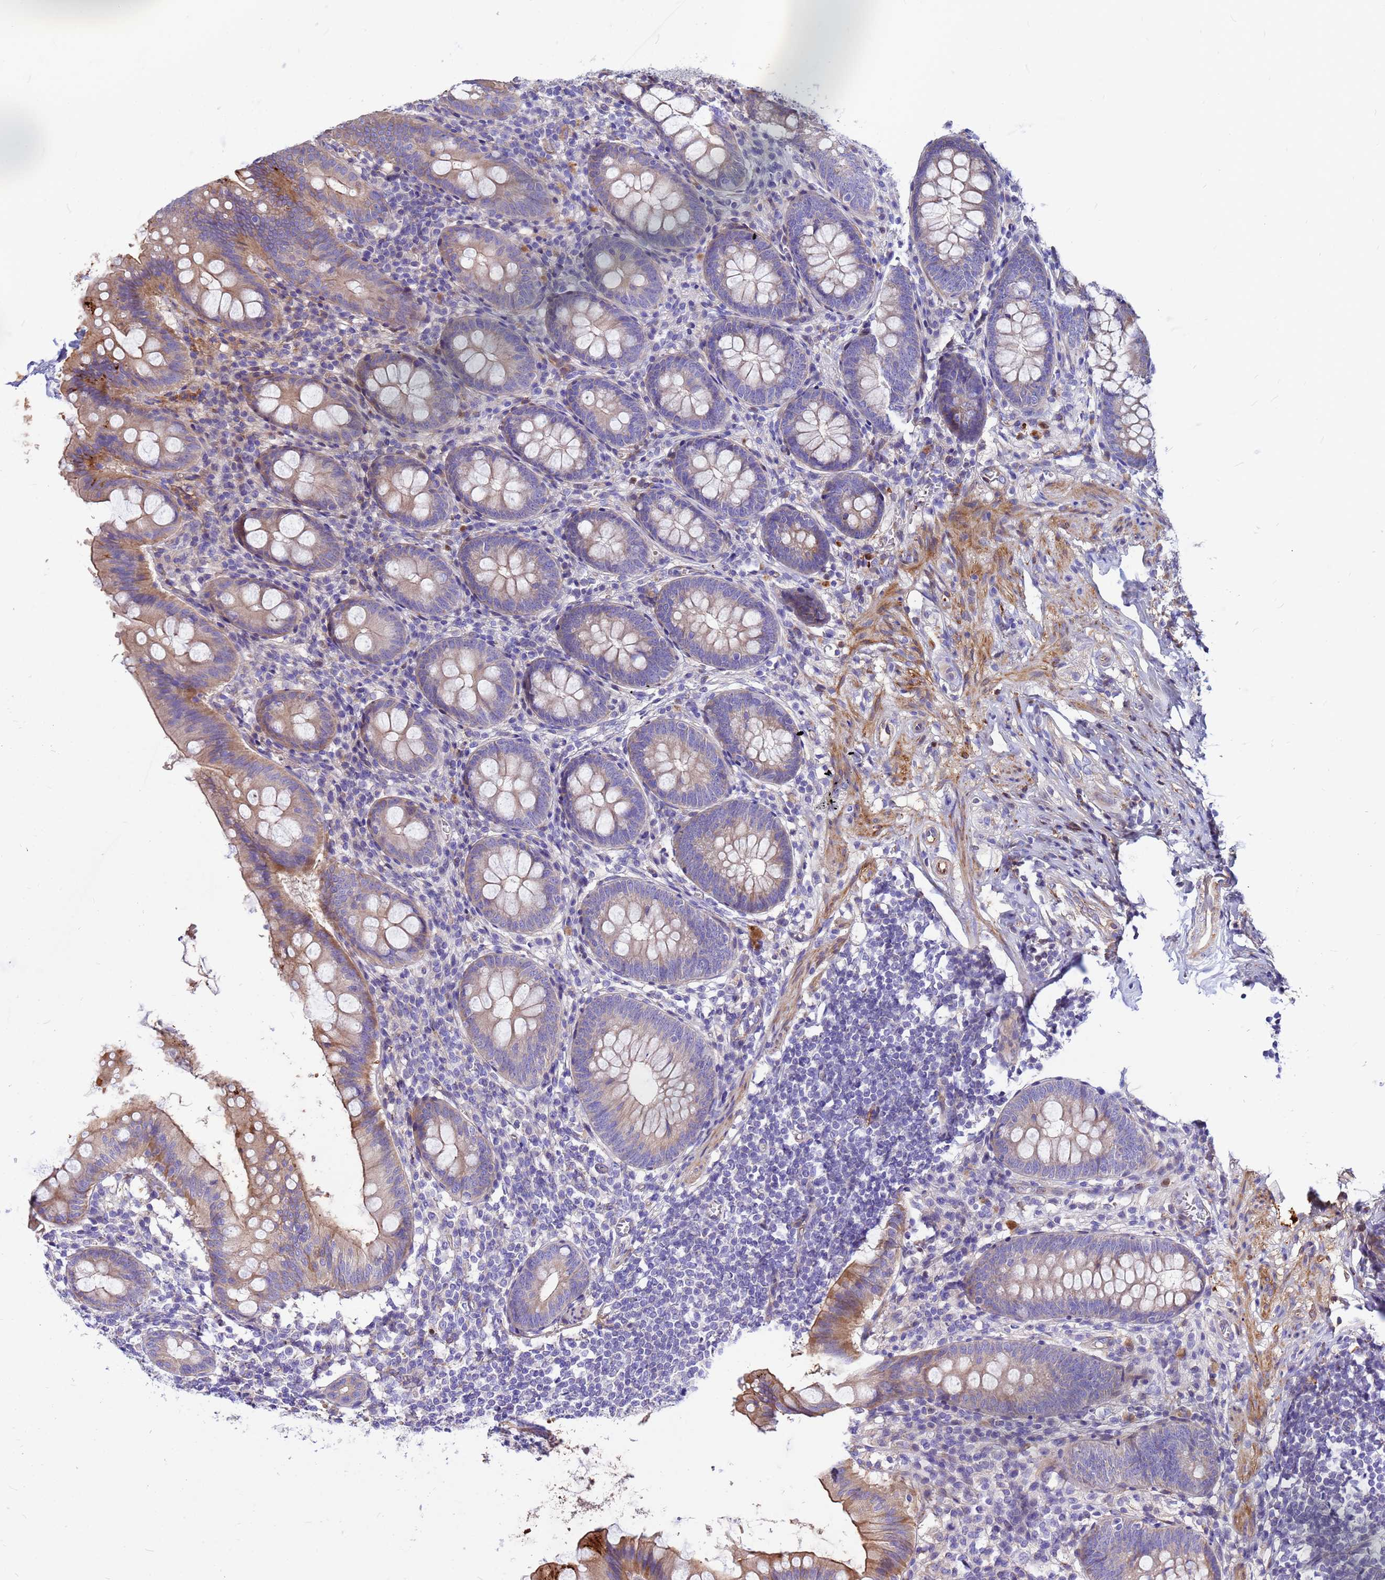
{"staining": {"intensity": "moderate", "quantity": "<25%", "location": "cytoplasmic/membranous"}, "tissue": "appendix", "cell_type": "Glandular cells", "image_type": "normal", "snomed": [{"axis": "morphology", "description": "Normal tissue, NOS"}, {"axis": "topography", "description": "Appendix"}], "caption": "Benign appendix demonstrates moderate cytoplasmic/membranous positivity in about <25% of glandular cells The staining was performed using DAB (3,3'-diaminobenzidine) to visualize the protein expression in brown, while the nuclei were stained in blue with hematoxylin (Magnification: 20x)..", "gene": "CRHBP", "patient": {"sex": "female", "age": 51}}